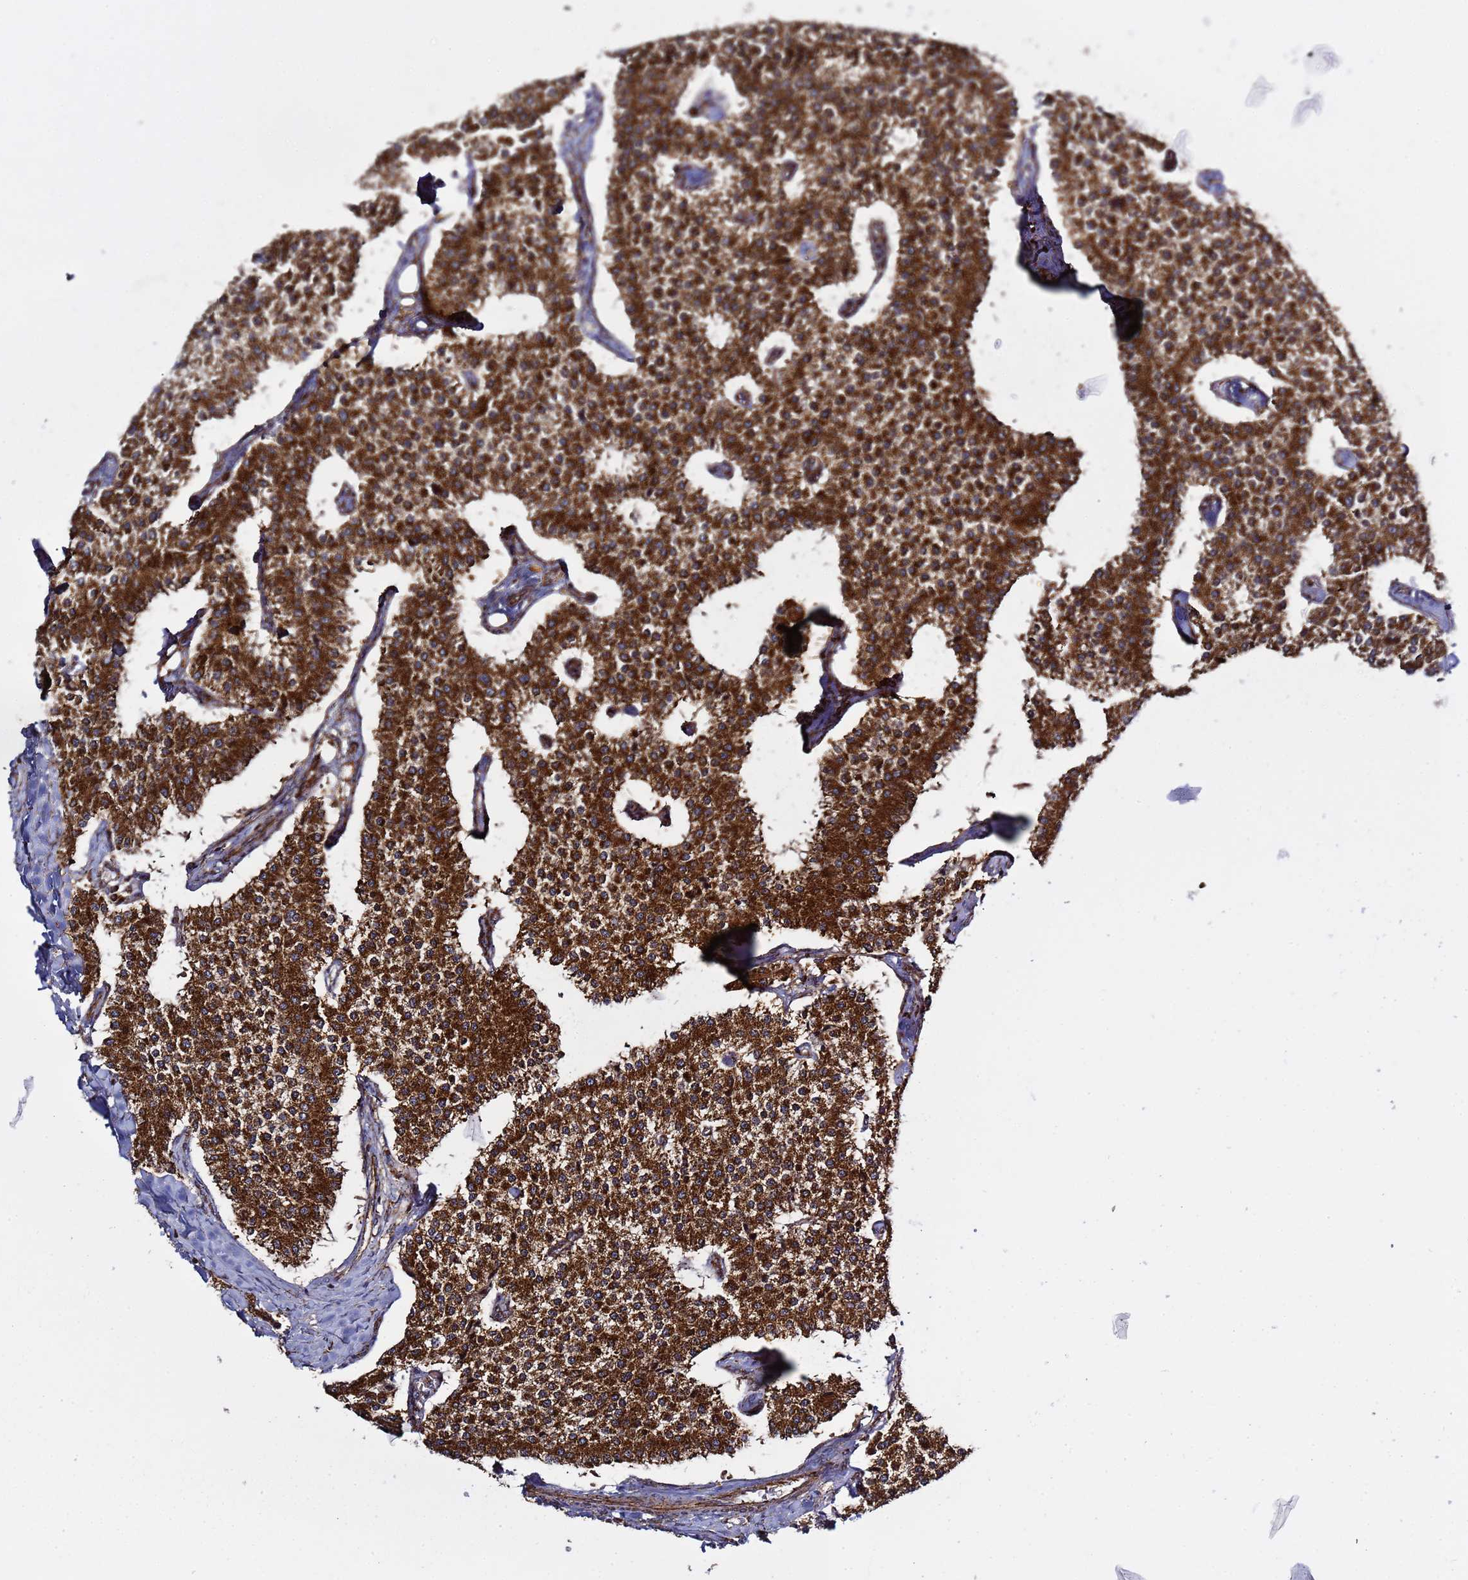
{"staining": {"intensity": "strong", "quantity": ">75%", "location": "cytoplasmic/membranous"}, "tissue": "carcinoid", "cell_type": "Tumor cells", "image_type": "cancer", "snomed": [{"axis": "morphology", "description": "Carcinoid, malignant, NOS"}, {"axis": "topography", "description": "Colon"}], "caption": "Immunohistochemical staining of human carcinoid shows high levels of strong cytoplasmic/membranous positivity in approximately >75% of tumor cells.", "gene": "RCOR2", "patient": {"sex": "female", "age": 52}}